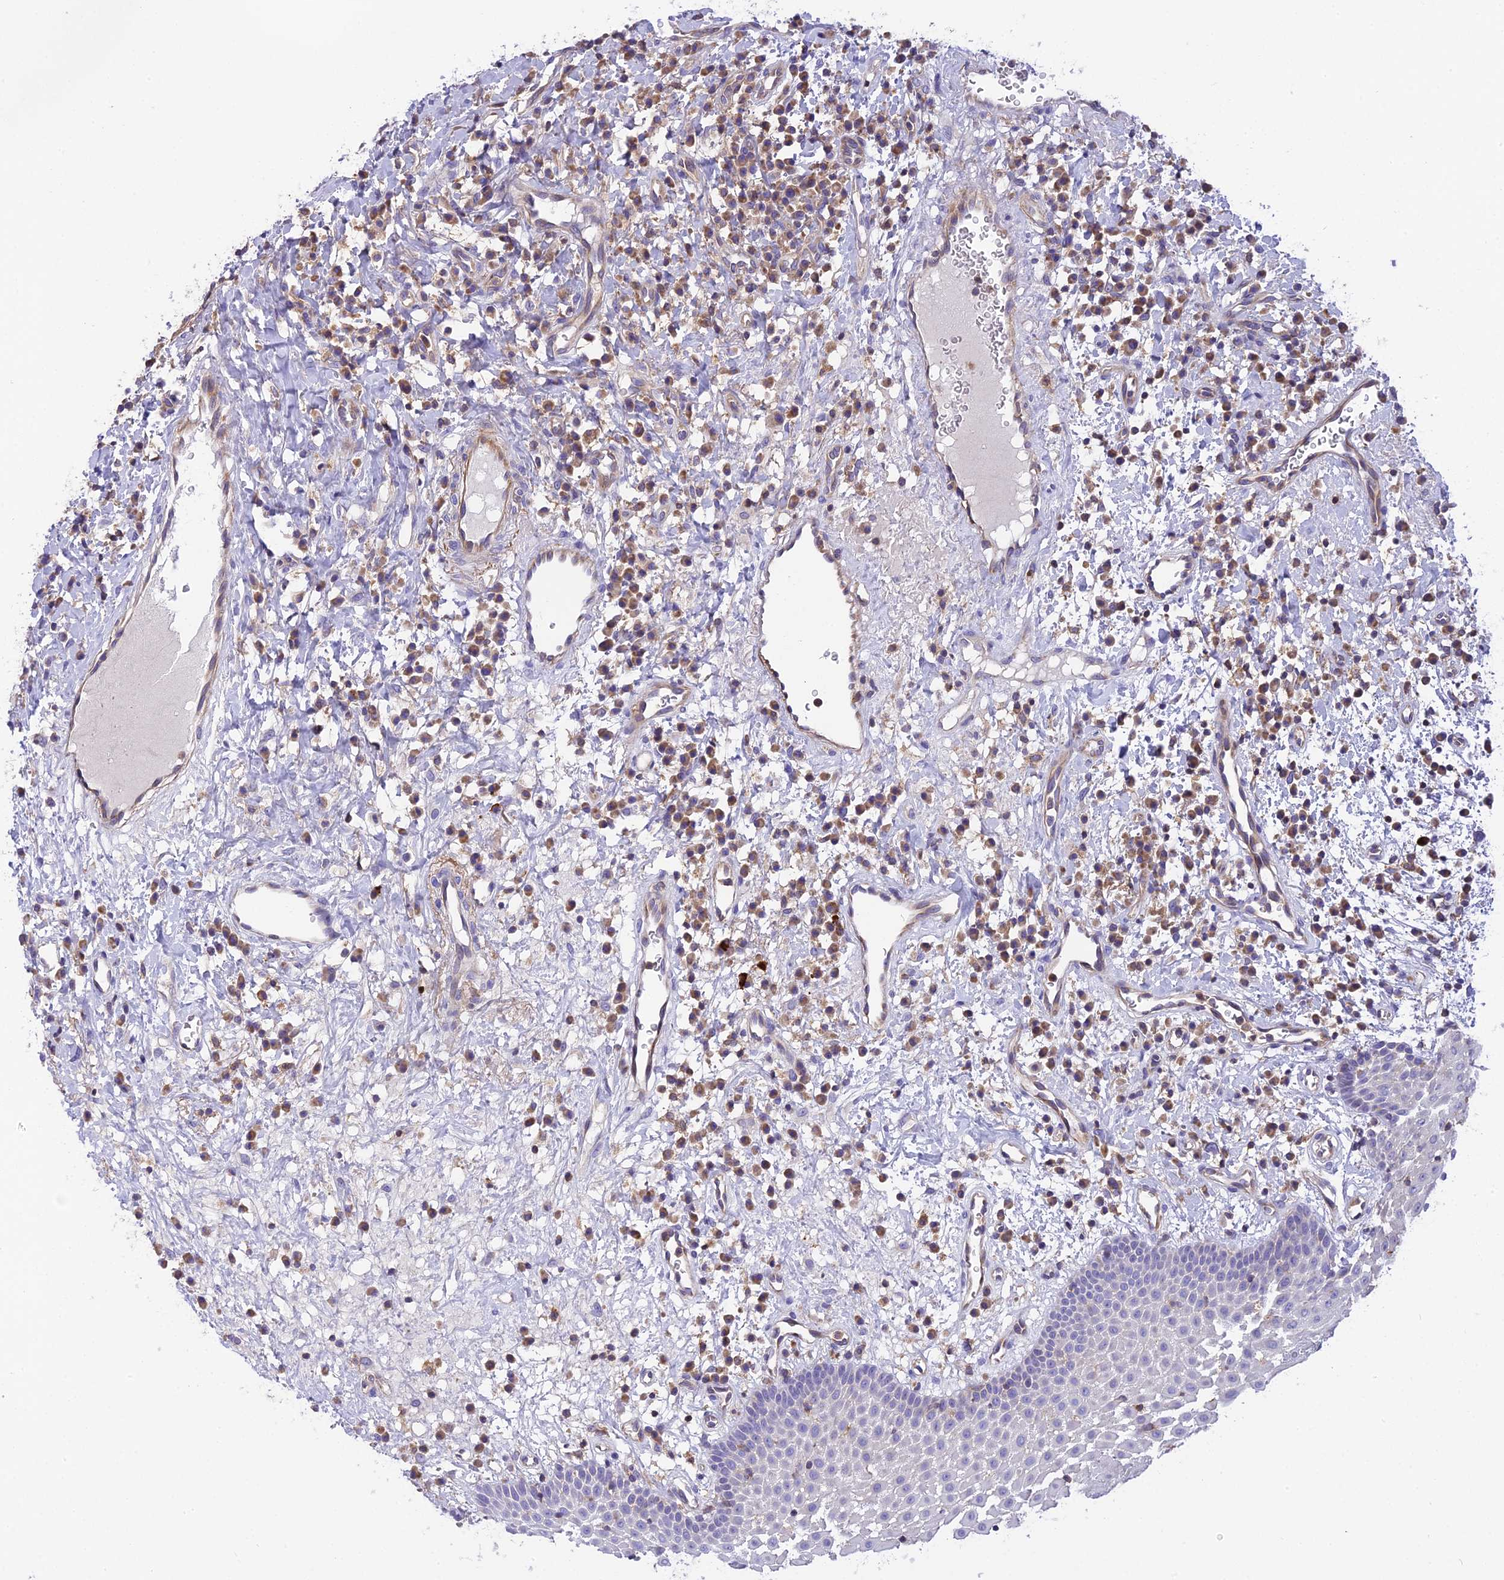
{"staining": {"intensity": "negative", "quantity": "none", "location": "none"}, "tissue": "oral mucosa", "cell_type": "Squamous epithelial cells", "image_type": "normal", "snomed": [{"axis": "morphology", "description": "Normal tissue, NOS"}, {"axis": "topography", "description": "Oral tissue"}], "caption": "Squamous epithelial cells are negative for protein expression in benign human oral mucosa. The staining was performed using DAB to visualize the protein expression in brown, while the nuclei were stained in blue with hematoxylin (Magnification: 20x).", "gene": "CORO7", "patient": {"sex": "male", "age": 74}}